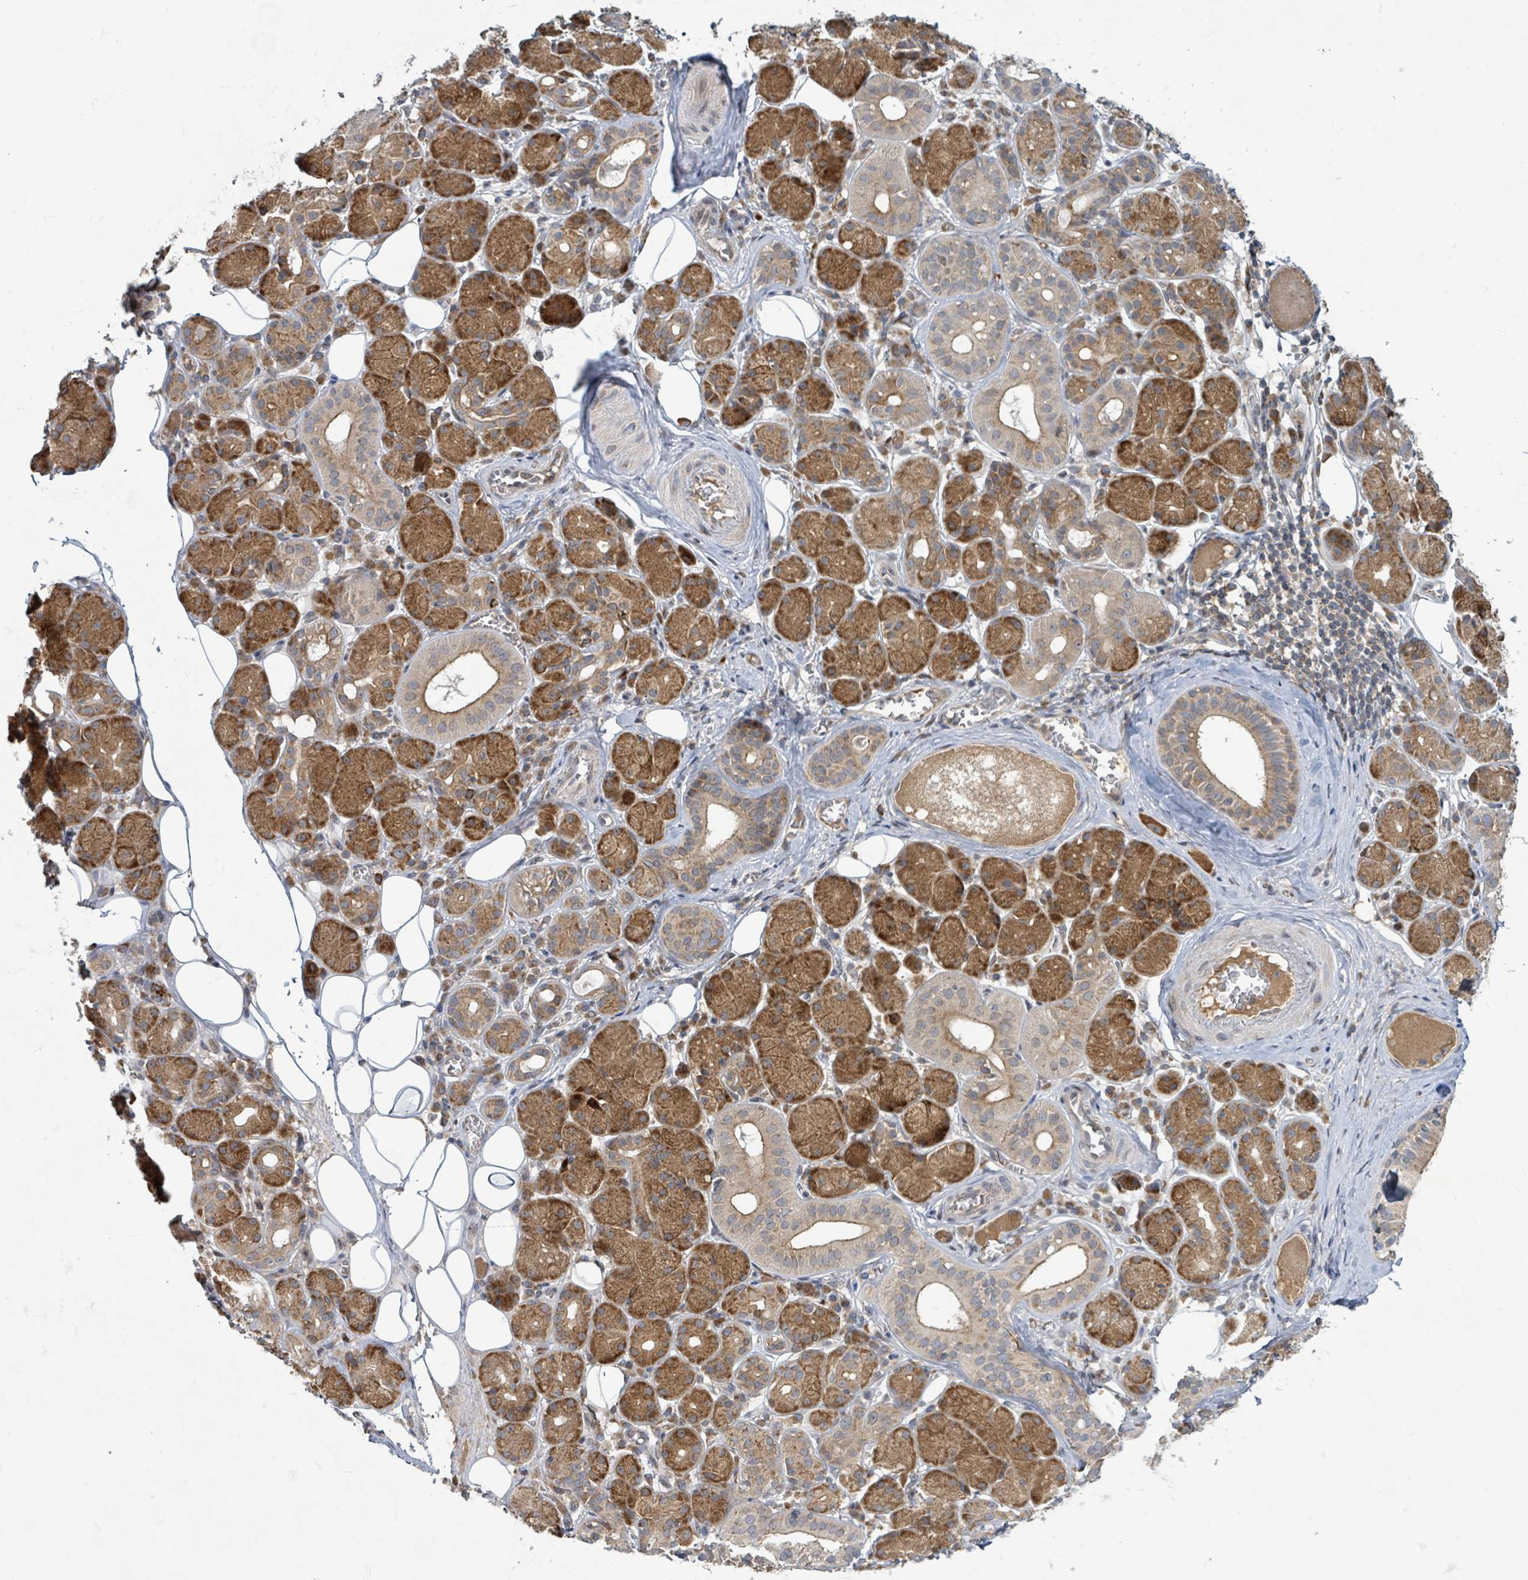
{"staining": {"intensity": "strong", "quantity": "25%-75%", "location": "cytoplasmic/membranous"}, "tissue": "salivary gland", "cell_type": "Glandular cells", "image_type": "normal", "snomed": [{"axis": "morphology", "description": "Squamous cell carcinoma, NOS"}, {"axis": "topography", "description": "Skin"}, {"axis": "topography", "description": "Head-Neck"}], "caption": "Approximately 25%-75% of glandular cells in unremarkable human salivary gland display strong cytoplasmic/membranous protein positivity as visualized by brown immunohistochemical staining.", "gene": "OR51E1", "patient": {"sex": "male", "age": 80}}